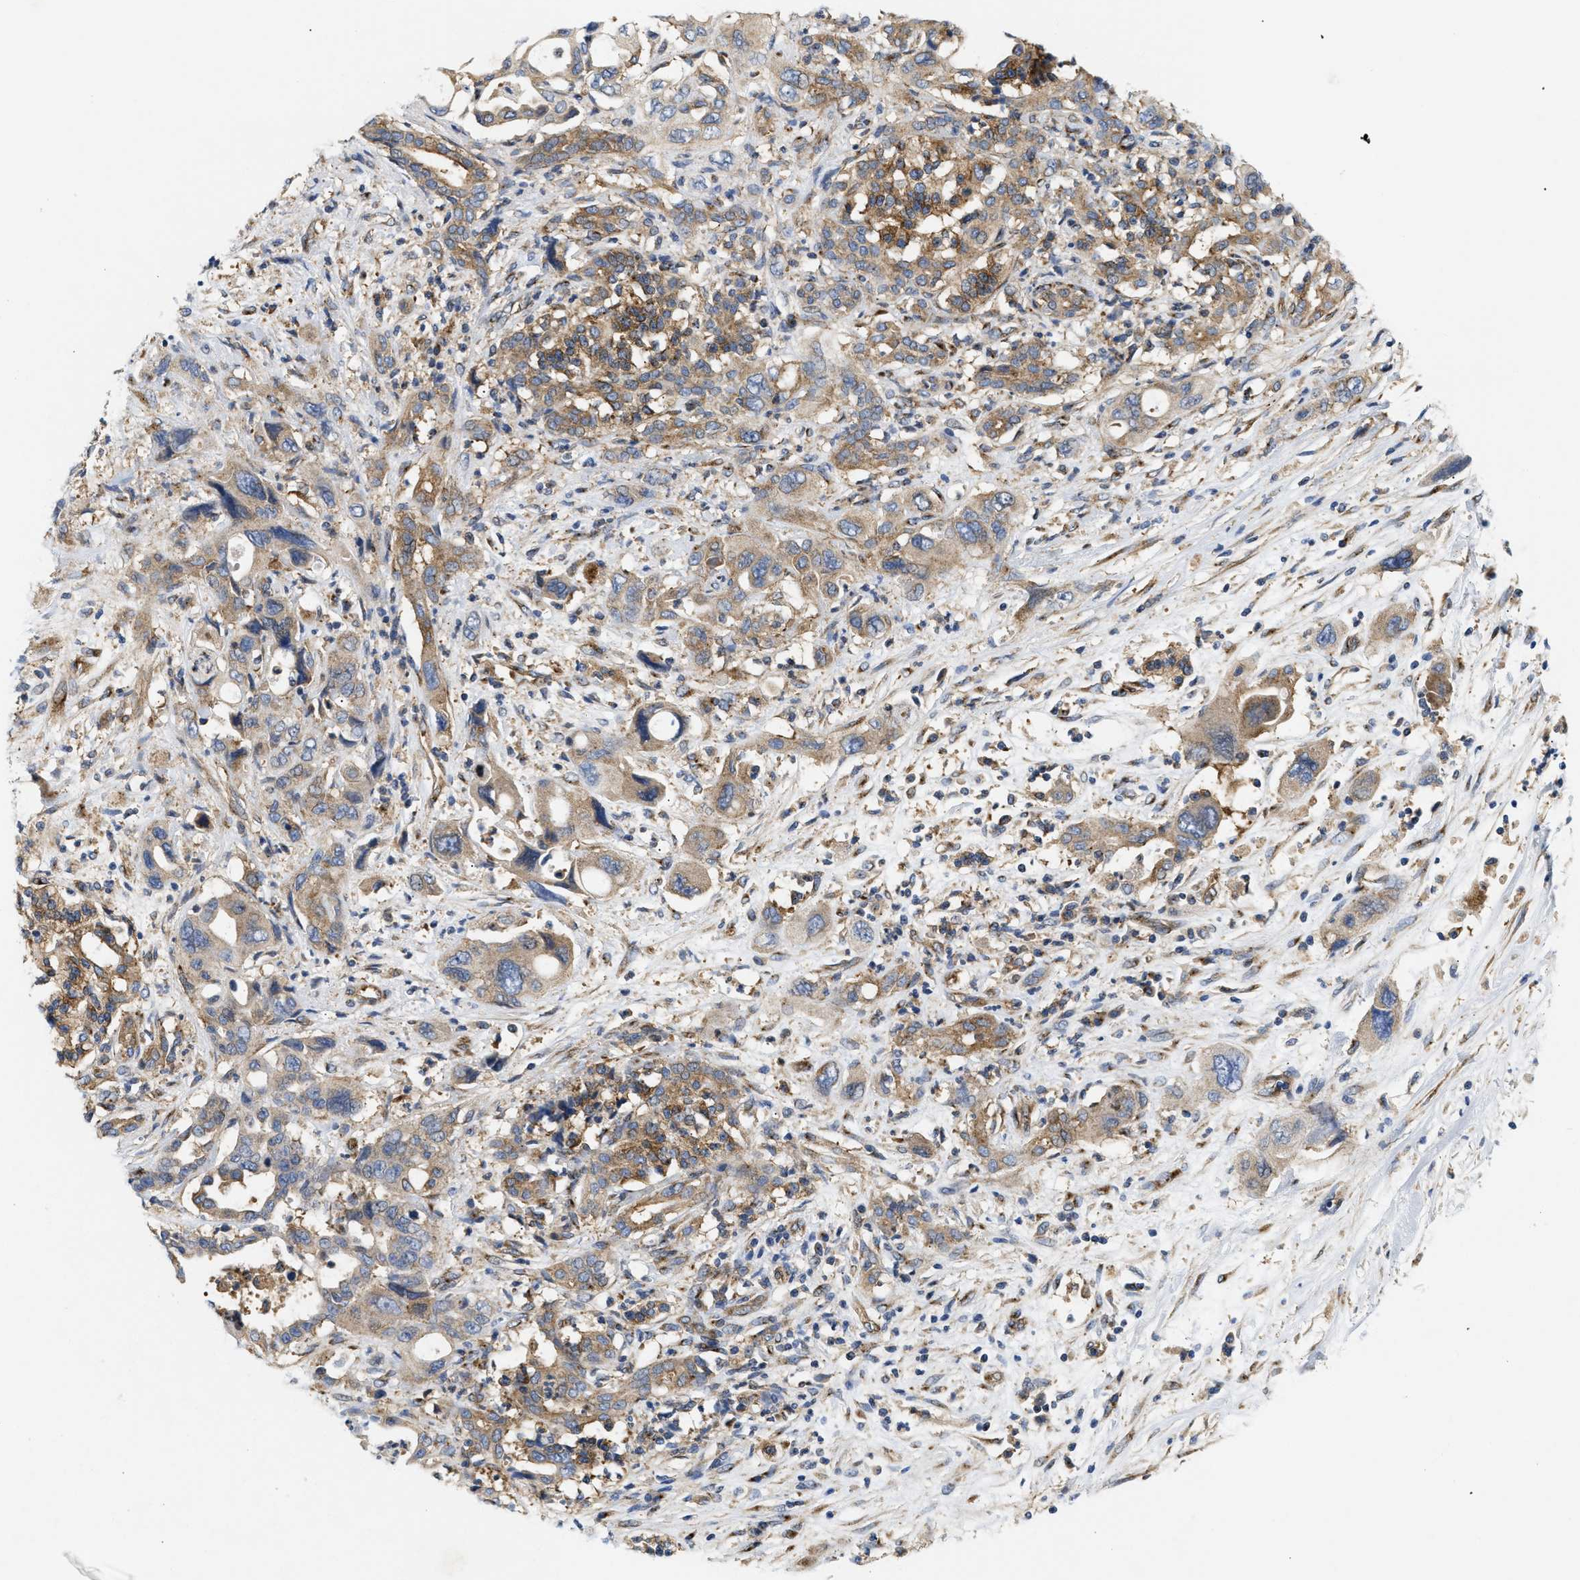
{"staining": {"intensity": "moderate", "quantity": "25%-75%", "location": "cytoplasmic/membranous"}, "tissue": "pancreatic cancer", "cell_type": "Tumor cells", "image_type": "cancer", "snomed": [{"axis": "morphology", "description": "Adenocarcinoma, NOS"}, {"axis": "topography", "description": "Pancreas"}], "caption": "A brown stain highlights moderate cytoplasmic/membranous staining of a protein in human pancreatic cancer tumor cells.", "gene": "DCTN4", "patient": {"sex": "male", "age": 46}}